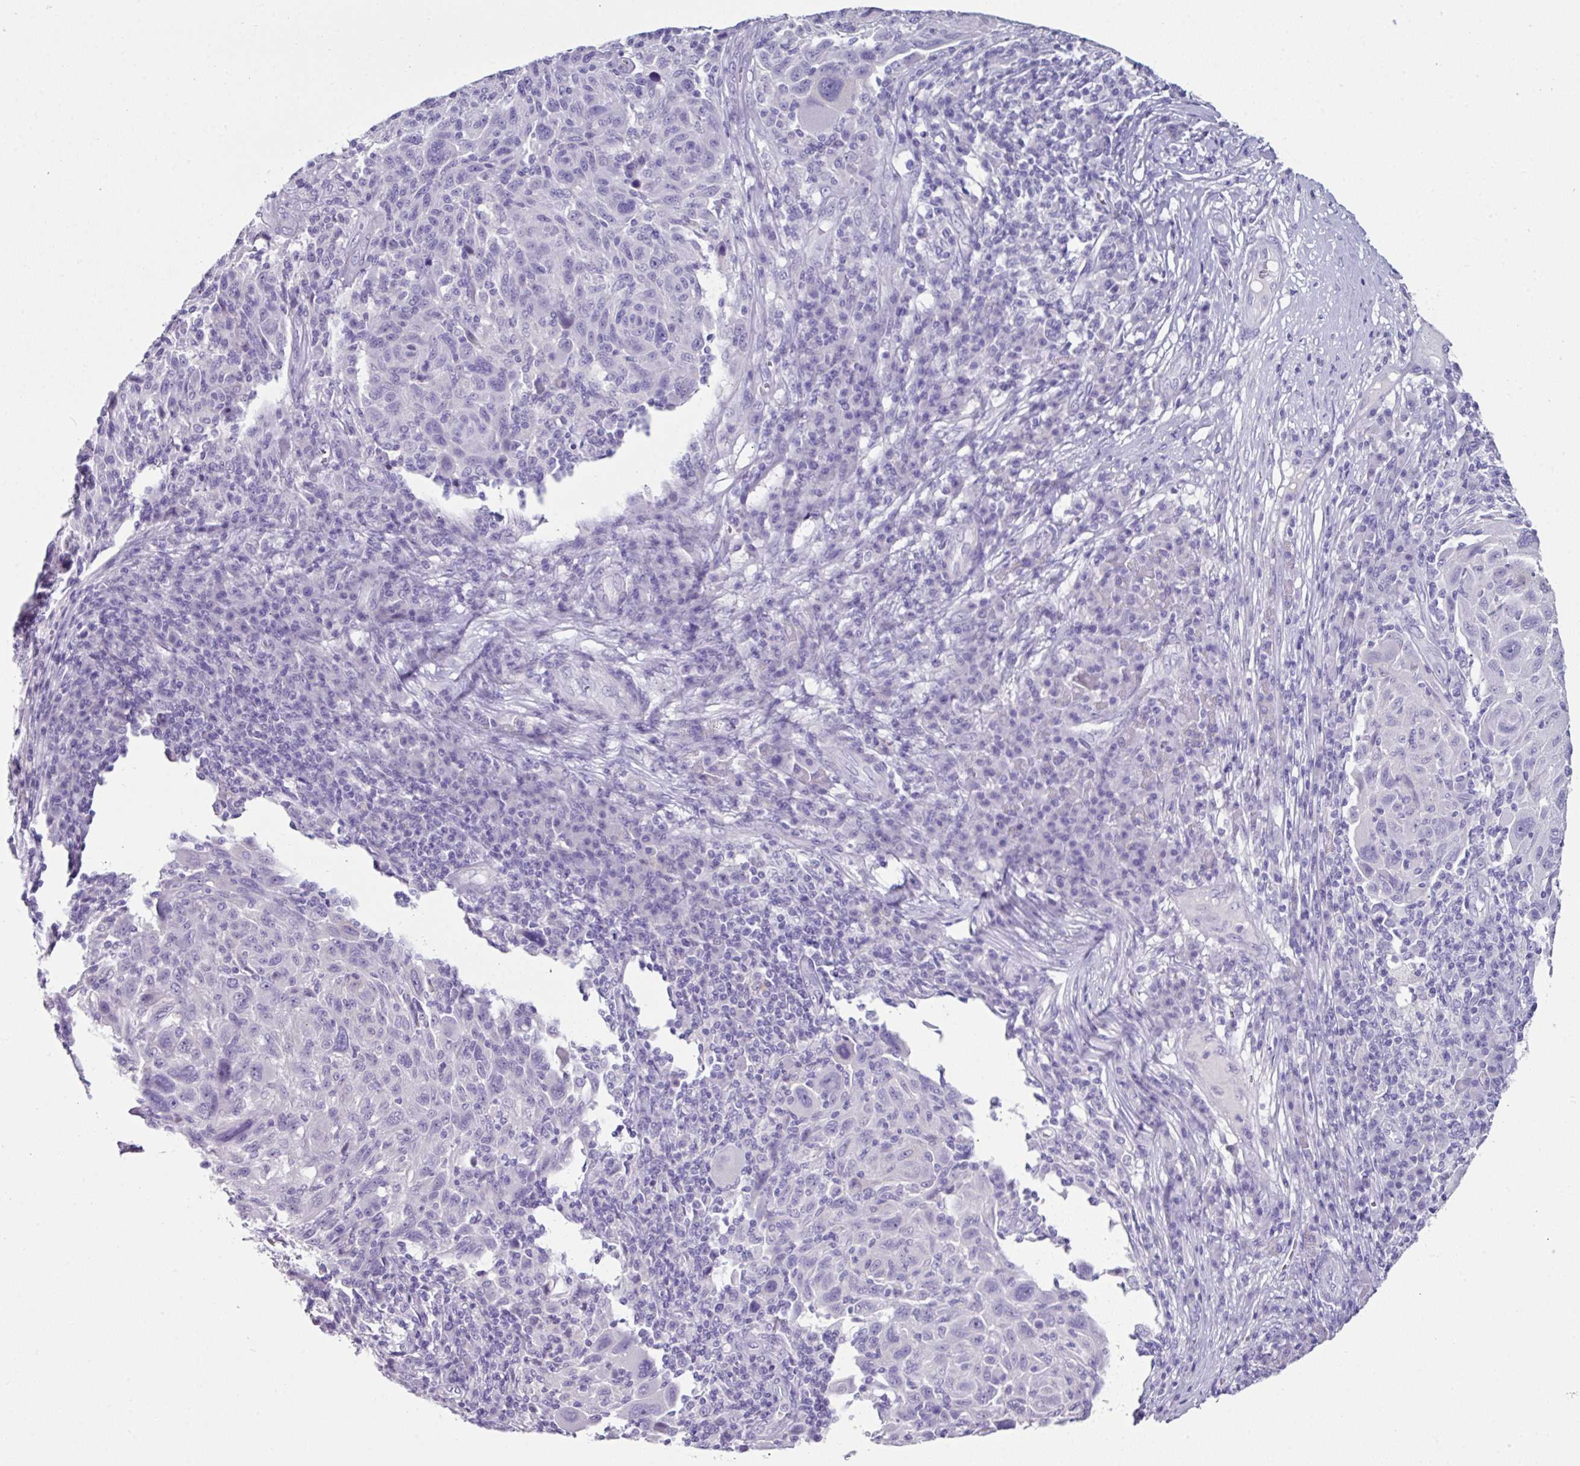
{"staining": {"intensity": "negative", "quantity": "none", "location": "none"}, "tissue": "melanoma", "cell_type": "Tumor cells", "image_type": "cancer", "snomed": [{"axis": "morphology", "description": "Malignant melanoma, NOS"}, {"axis": "topography", "description": "Skin"}], "caption": "A high-resolution image shows immunohistochemistry staining of malignant melanoma, which reveals no significant expression in tumor cells.", "gene": "GLP2R", "patient": {"sex": "male", "age": 53}}